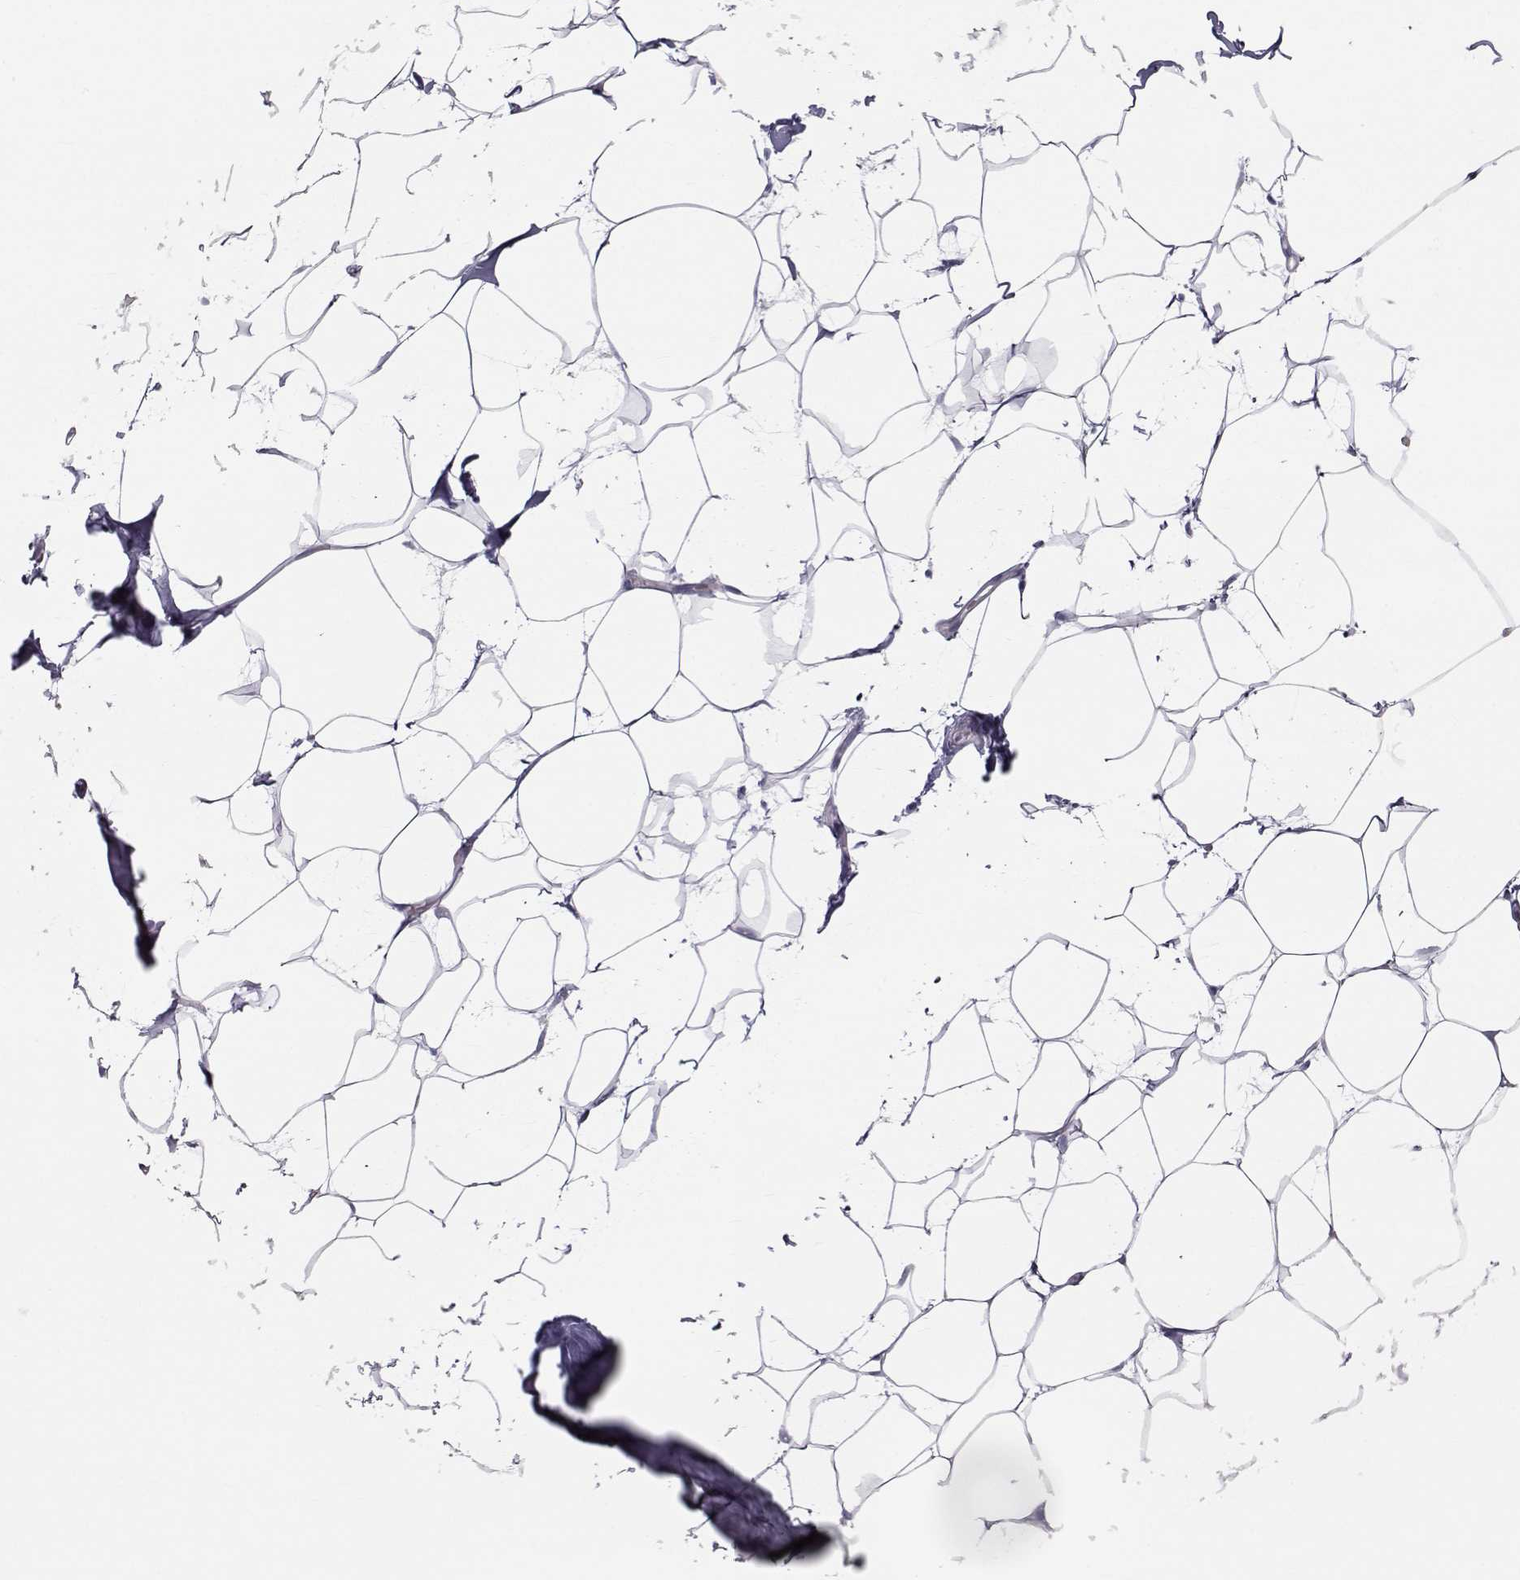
{"staining": {"intensity": "negative", "quantity": "none", "location": "none"}, "tissue": "breast", "cell_type": "Adipocytes", "image_type": "normal", "snomed": [{"axis": "morphology", "description": "Normal tissue, NOS"}, {"axis": "topography", "description": "Breast"}], "caption": "Breast was stained to show a protein in brown. There is no significant positivity in adipocytes.", "gene": "GARIN3", "patient": {"sex": "female", "age": 32}}